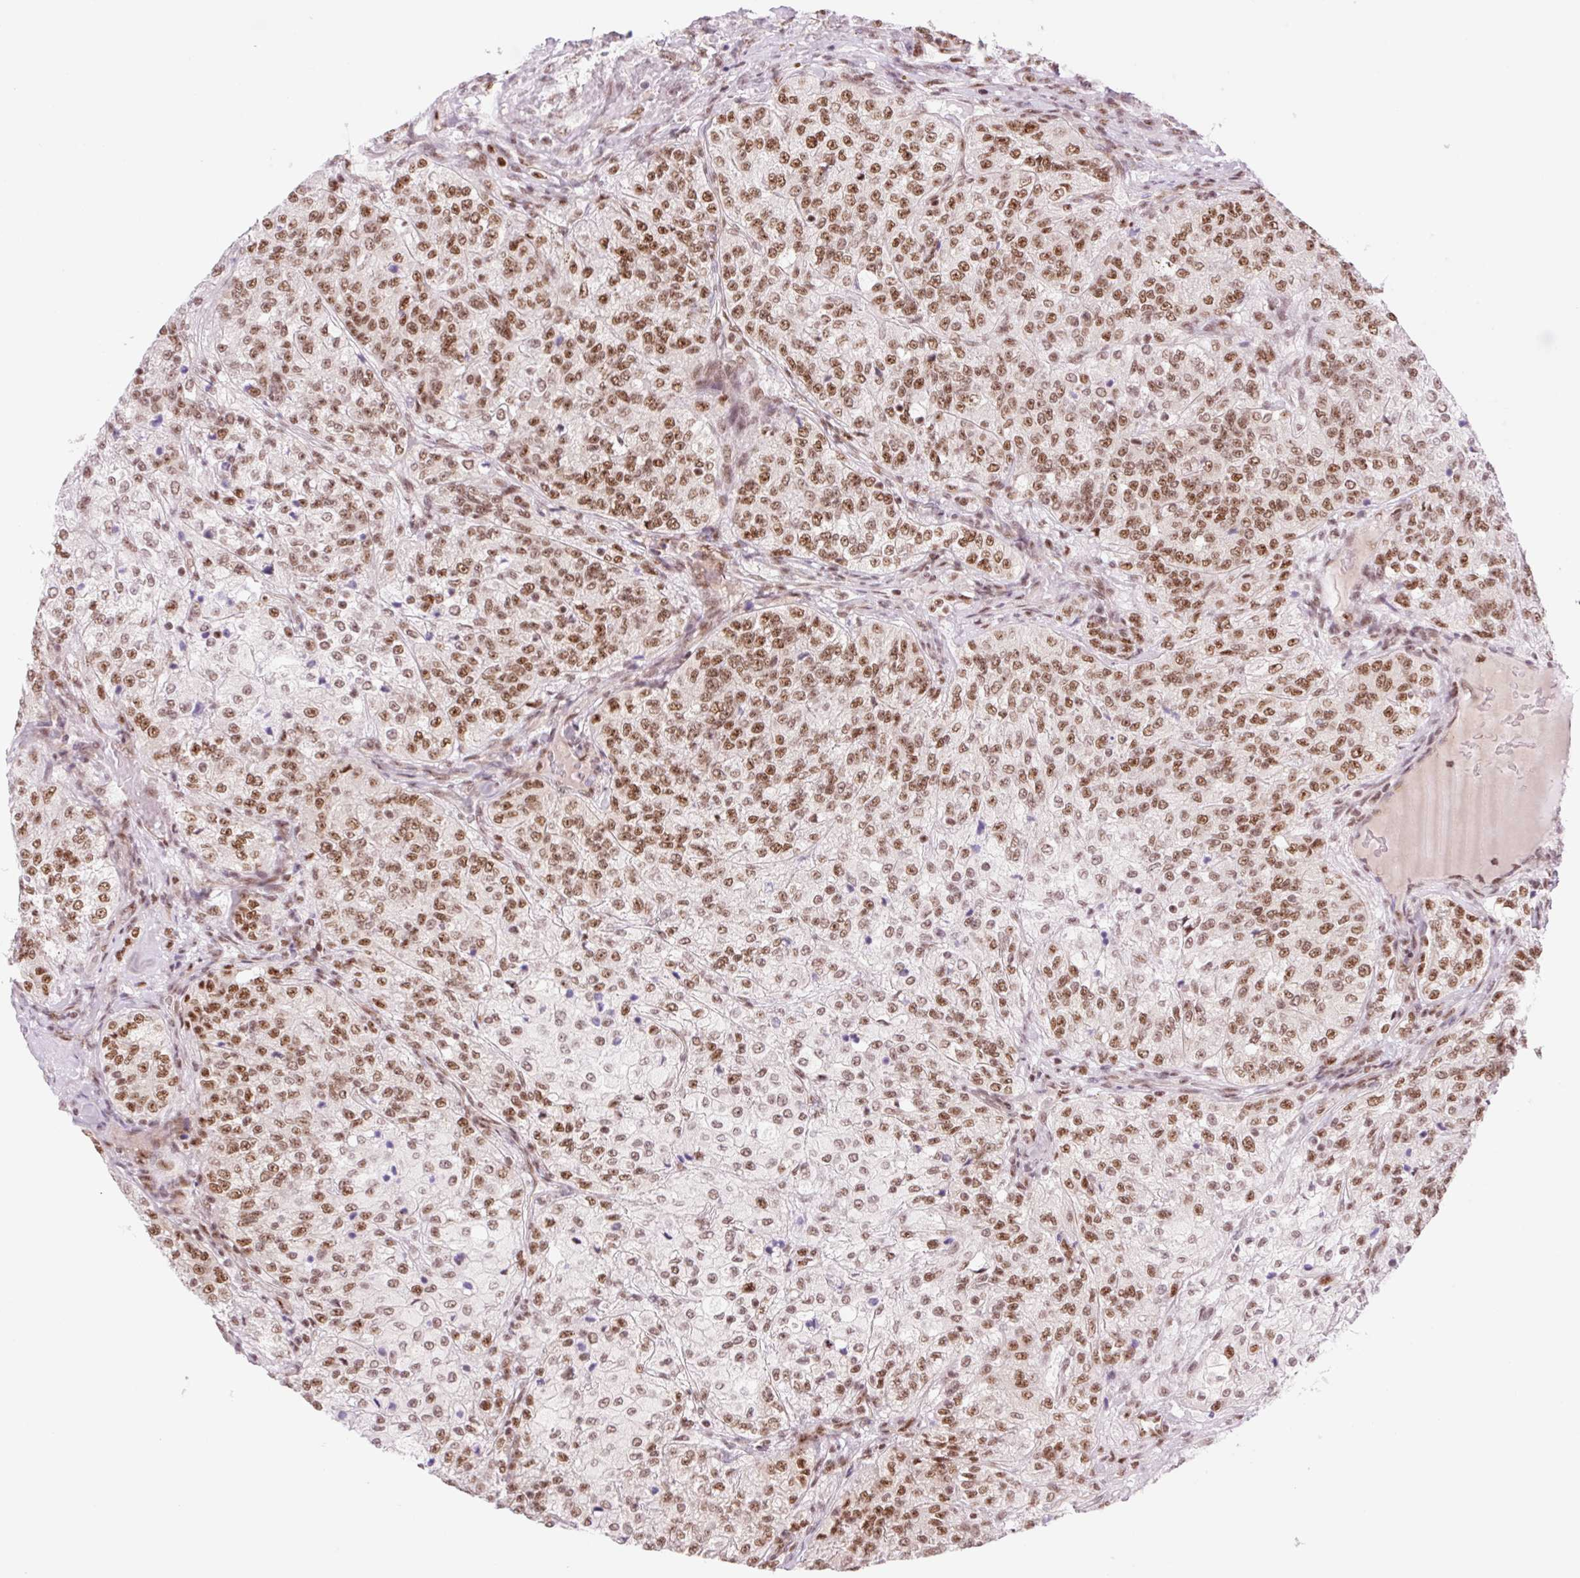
{"staining": {"intensity": "moderate", "quantity": ">75%", "location": "nuclear"}, "tissue": "renal cancer", "cell_type": "Tumor cells", "image_type": "cancer", "snomed": [{"axis": "morphology", "description": "Adenocarcinoma, NOS"}, {"axis": "topography", "description": "Kidney"}], "caption": "Immunohistochemical staining of adenocarcinoma (renal) displays medium levels of moderate nuclear positivity in about >75% of tumor cells.", "gene": "PRDM11", "patient": {"sex": "female", "age": 63}}